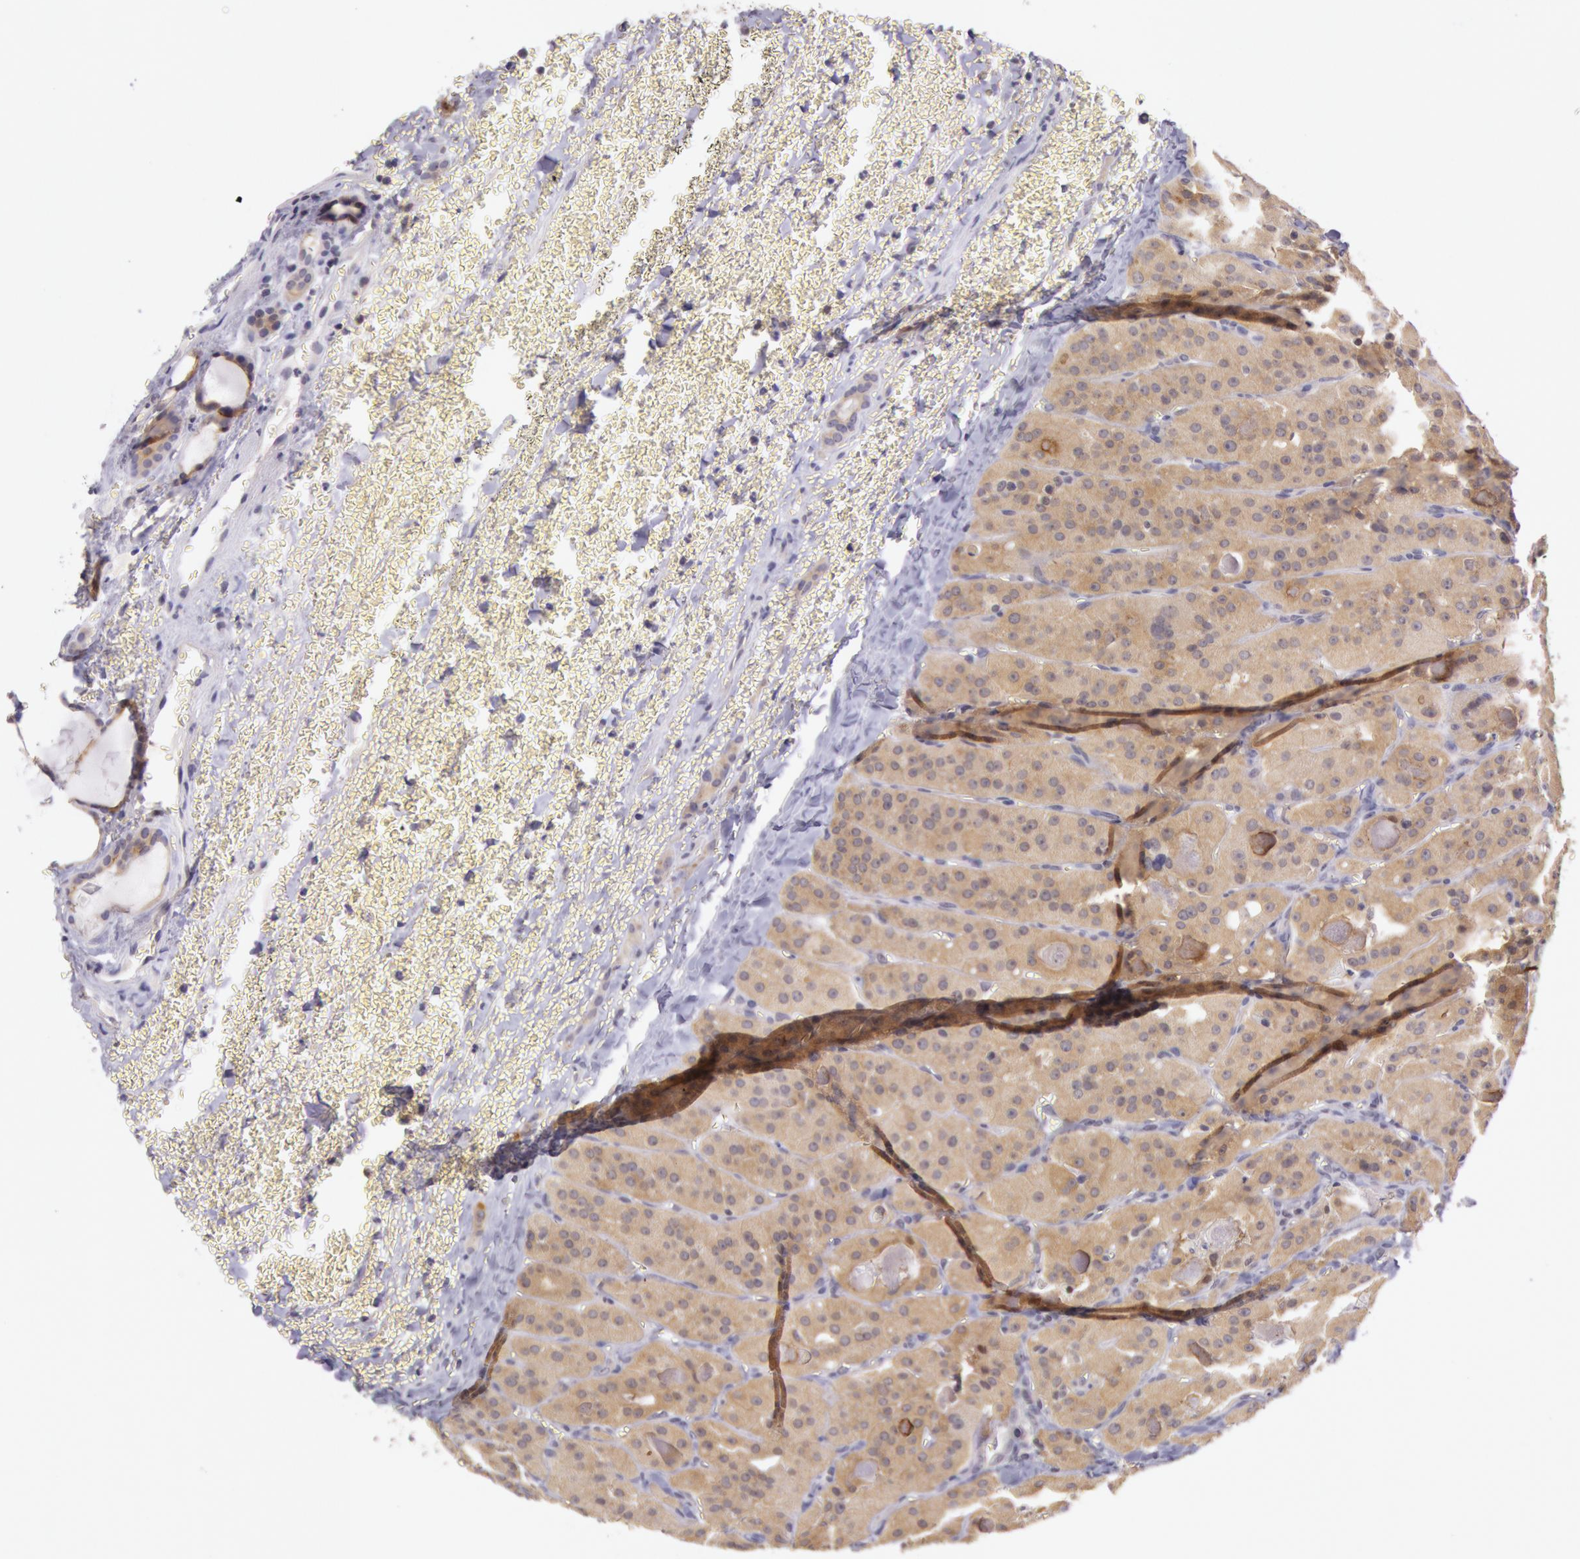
{"staining": {"intensity": "moderate", "quantity": ">75%", "location": "cytoplasmic/membranous"}, "tissue": "thyroid cancer", "cell_type": "Tumor cells", "image_type": "cancer", "snomed": [{"axis": "morphology", "description": "Carcinoma, NOS"}, {"axis": "topography", "description": "Thyroid gland"}], "caption": "Immunohistochemistry (DAB) staining of thyroid cancer exhibits moderate cytoplasmic/membranous protein expression in approximately >75% of tumor cells. (Brightfield microscopy of DAB IHC at high magnification).", "gene": "CDK16", "patient": {"sex": "male", "age": 76}}